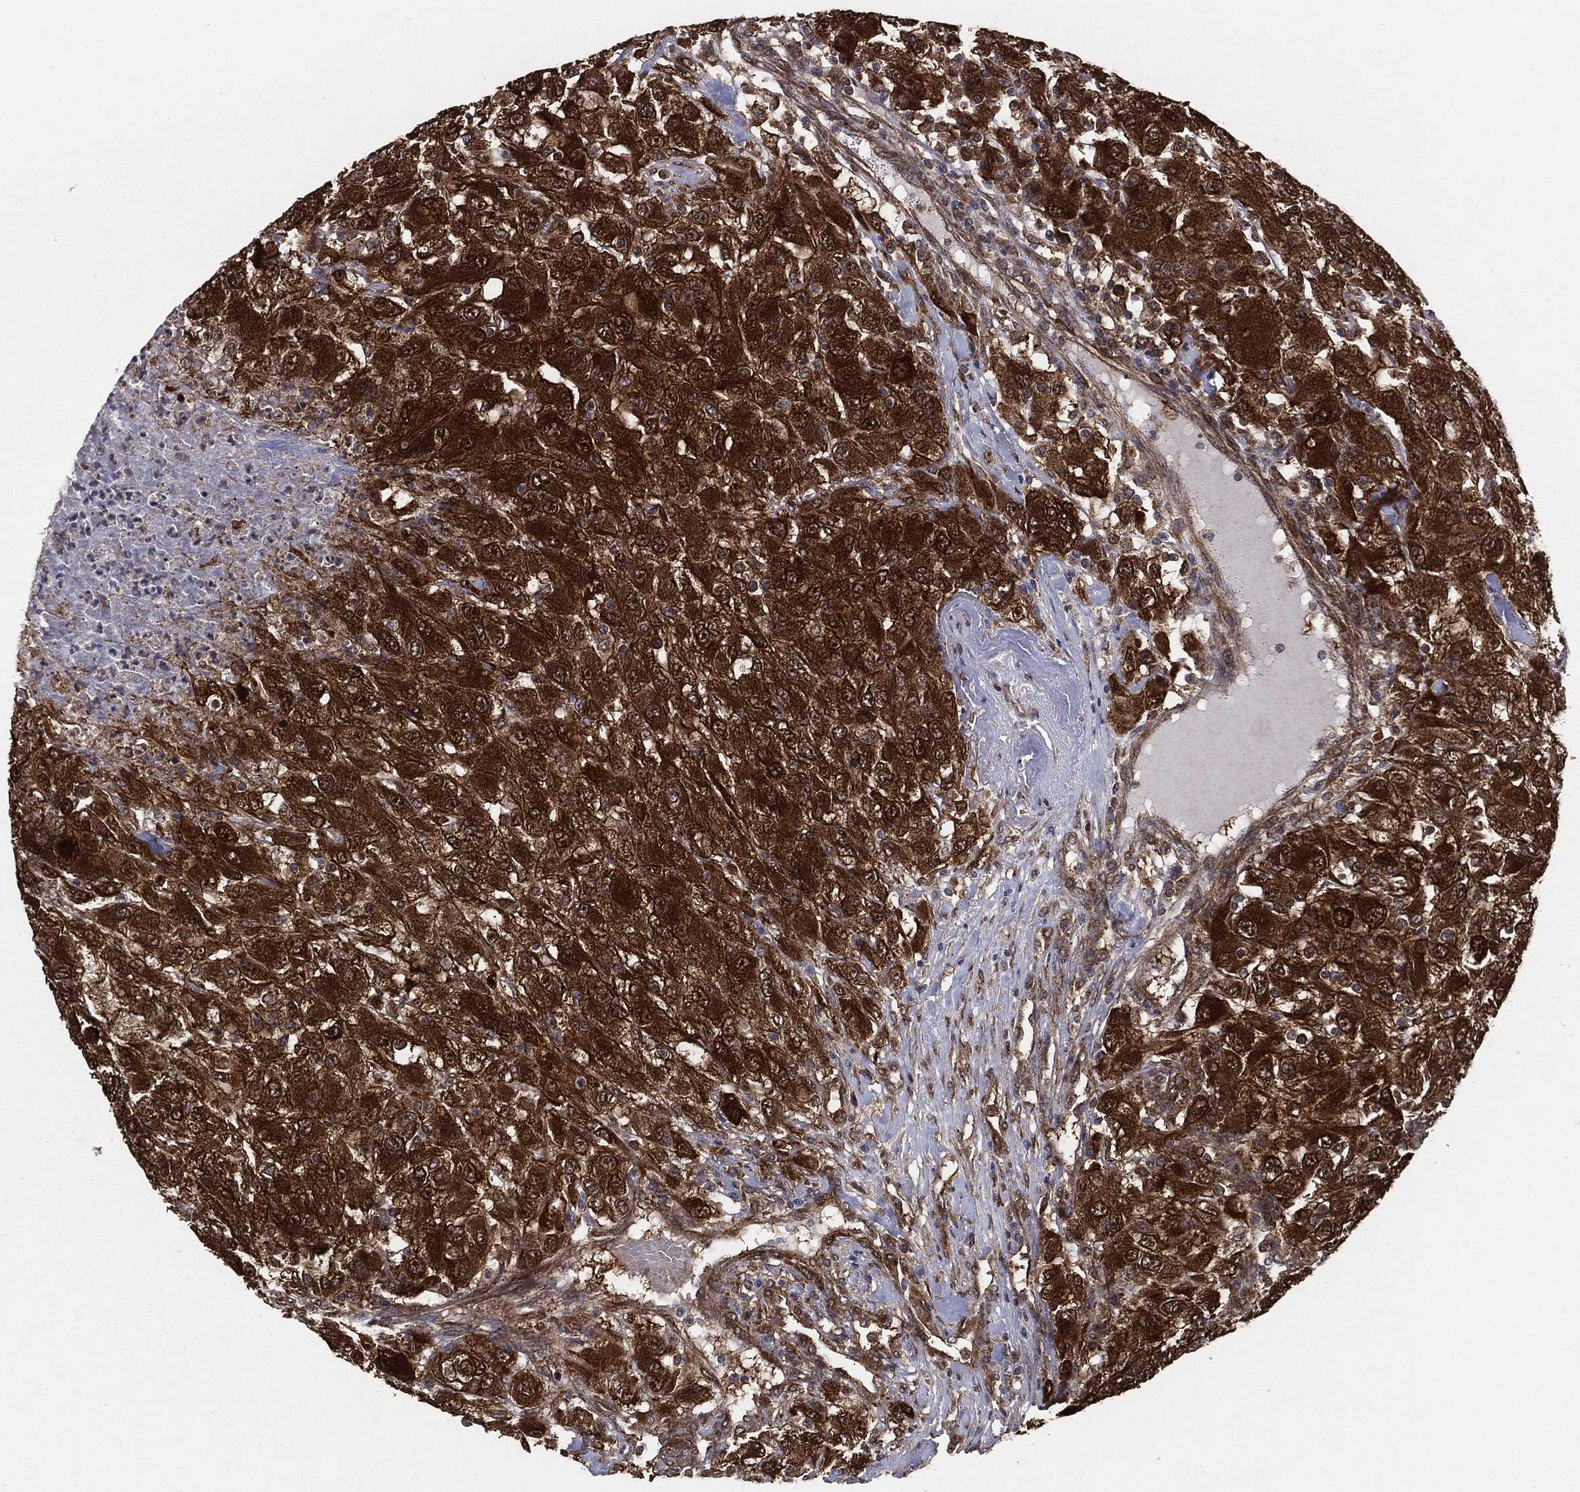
{"staining": {"intensity": "strong", "quantity": ">75%", "location": "cytoplasmic/membranous"}, "tissue": "renal cancer", "cell_type": "Tumor cells", "image_type": "cancer", "snomed": [{"axis": "morphology", "description": "Adenocarcinoma, NOS"}, {"axis": "topography", "description": "Kidney"}], "caption": "DAB (3,3'-diaminobenzidine) immunohistochemical staining of renal cancer (adenocarcinoma) reveals strong cytoplasmic/membranous protein positivity in about >75% of tumor cells.", "gene": "NME1", "patient": {"sex": "female", "age": 67}}